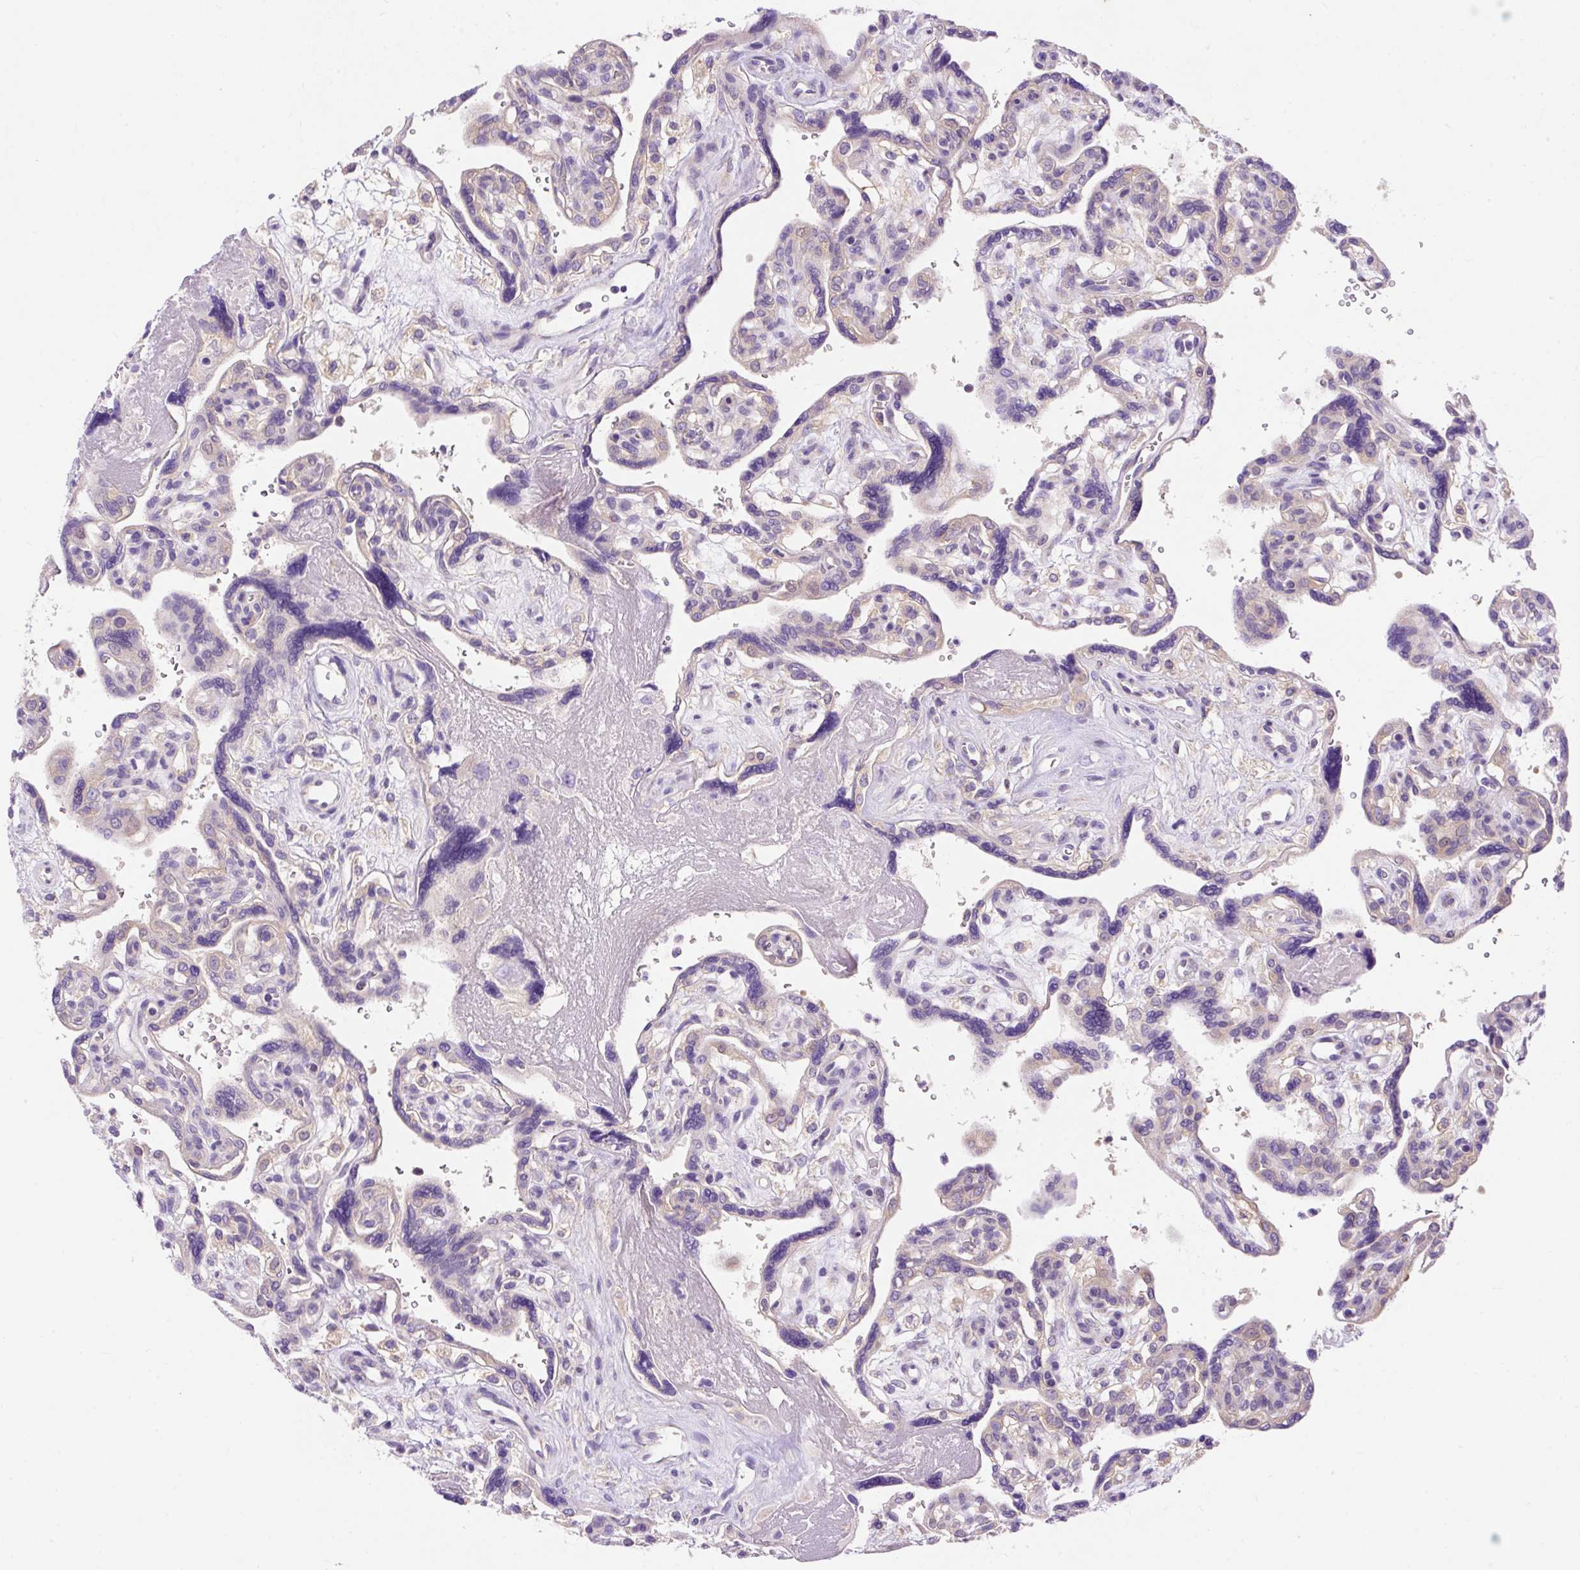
{"staining": {"intensity": "negative", "quantity": "none", "location": "none"}, "tissue": "placenta", "cell_type": "Decidual cells", "image_type": "normal", "snomed": [{"axis": "morphology", "description": "Normal tissue, NOS"}, {"axis": "topography", "description": "Placenta"}], "caption": "High power microscopy image of an immunohistochemistry image of normal placenta, revealing no significant expression in decidual cells.", "gene": "OR4K15", "patient": {"sex": "female", "age": 39}}